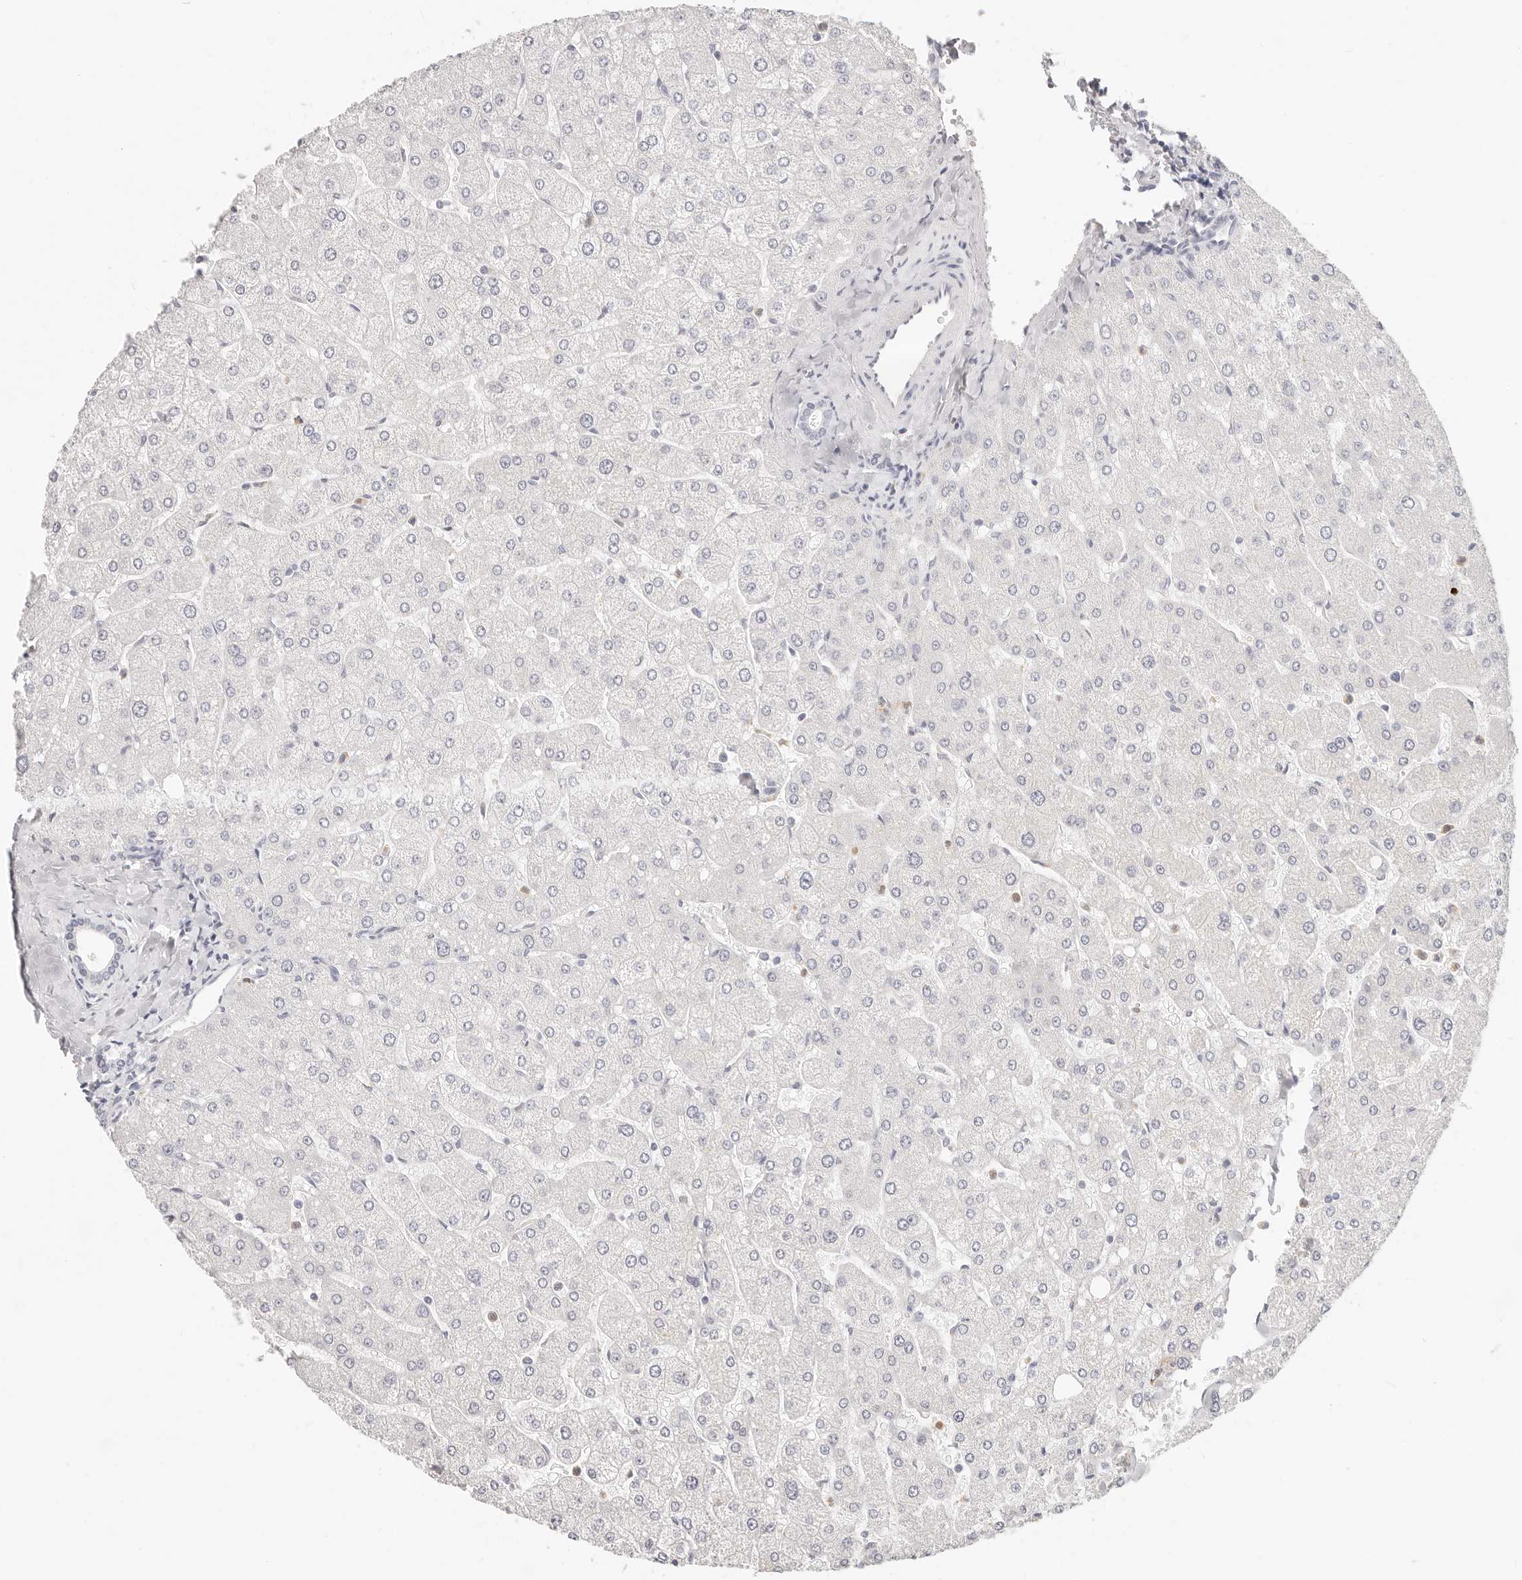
{"staining": {"intensity": "negative", "quantity": "none", "location": "none"}, "tissue": "liver", "cell_type": "Cholangiocytes", "image_type": "normal", "snomed": [{"axis": "morphology", "description": "Normal tissue, NOS"}, {"axis": "topography", "description": "Liver"}], "caption": "Immunohistochemistry (IHC) photomicrograph of benign human liver stained for a protein (brown), which demonstrates no staining in cholangiocytes.", "gene": "ASCL1", "patient": {"sex": "male", "age": 55}}